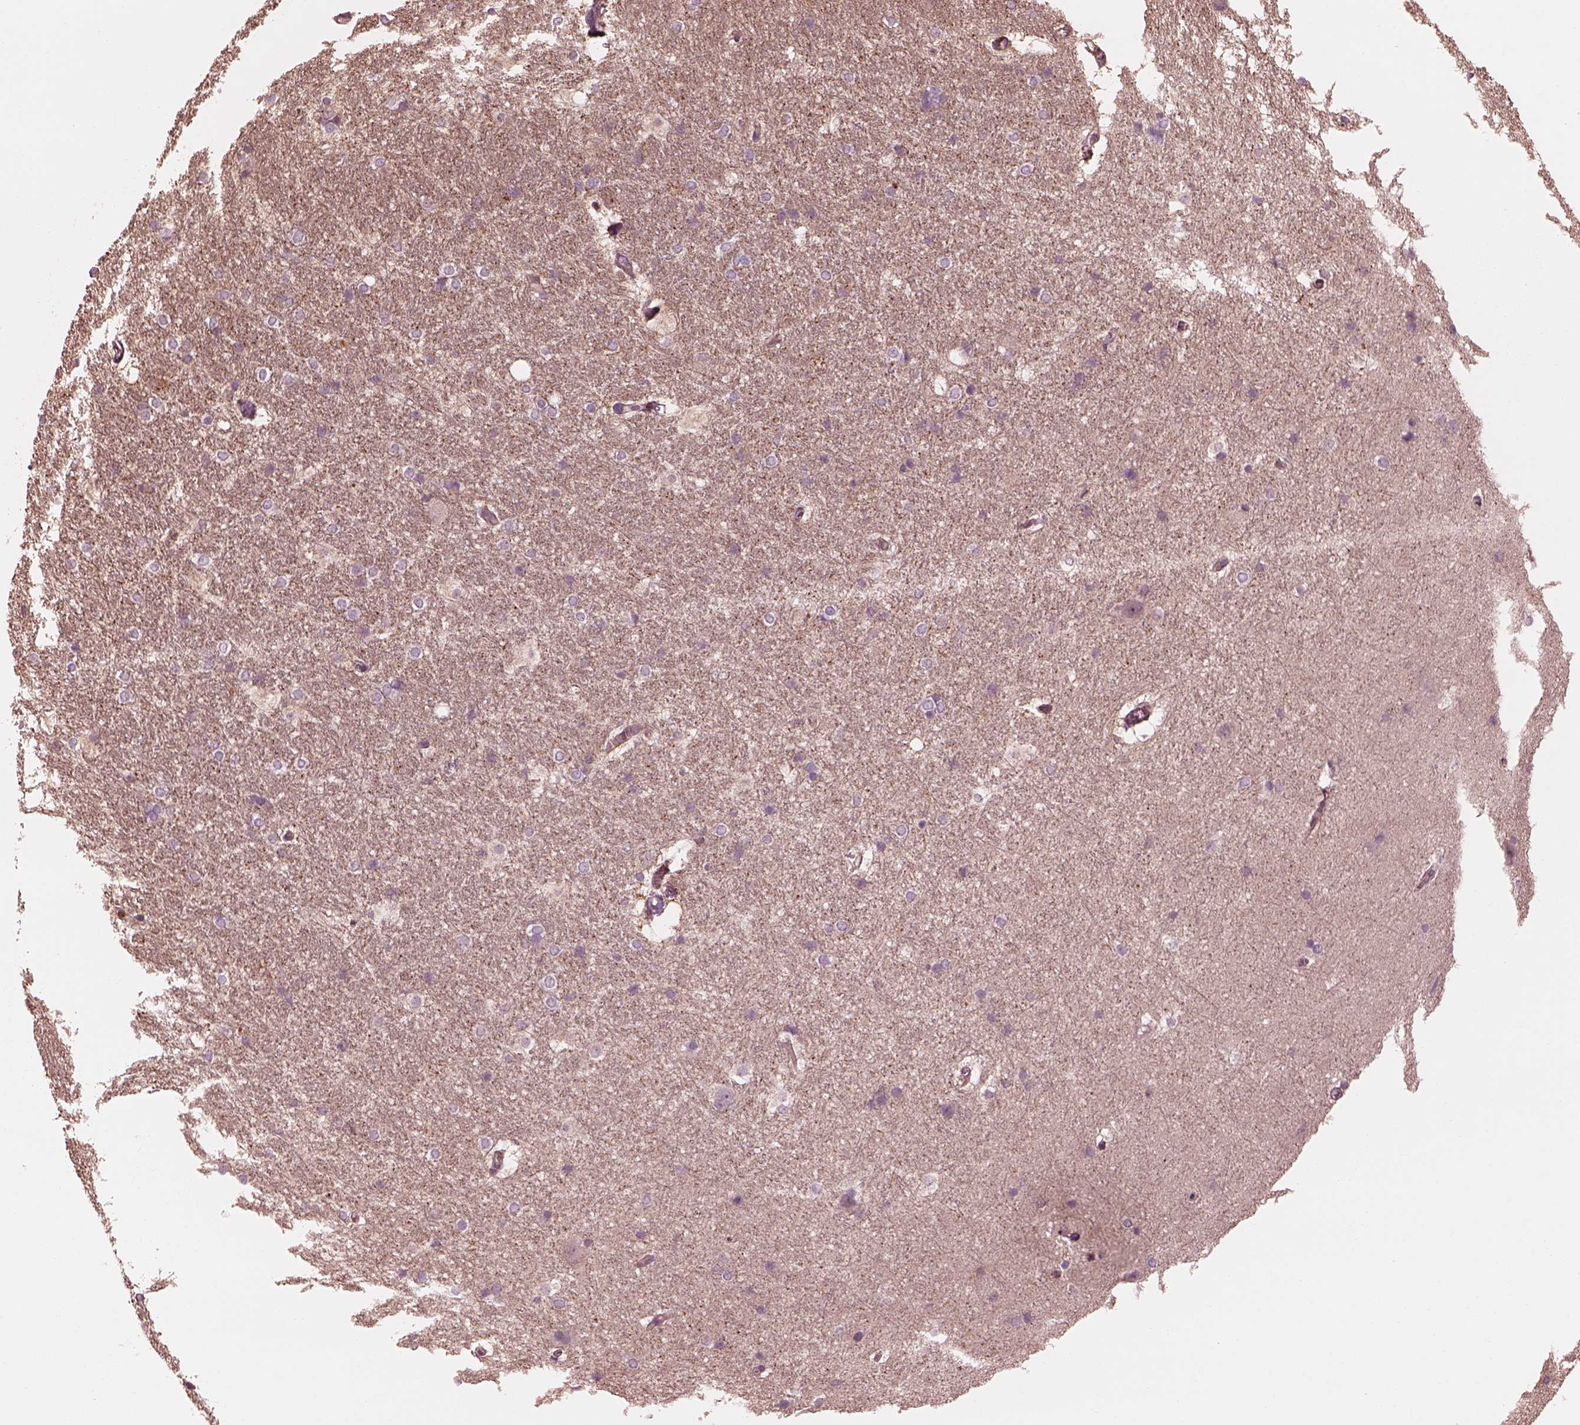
{"staining": {"intensity": "negative", "quantity": "none", "location": "none"}, "tissue": "hippocampus", "cell_type": "Glial cells", "image_type": "normal", "snomed": [{"axis": "morphology", "description": "Normal tissue, NOS"}, {"axis": "topography", "description": "Cerebral cortex"}, {"axis": "topography", "description": "Hippocampus"}], "caption": "Hippocampus was stained to show a protein in brown. There is no significant staining in glial cells. (Brightfield microscopy of DAB (3,3'-diaminobenzidine) immunohistochemistry at high magnification).", "gene": "STK33", "patient": {"sex": "female", "age": 19}}